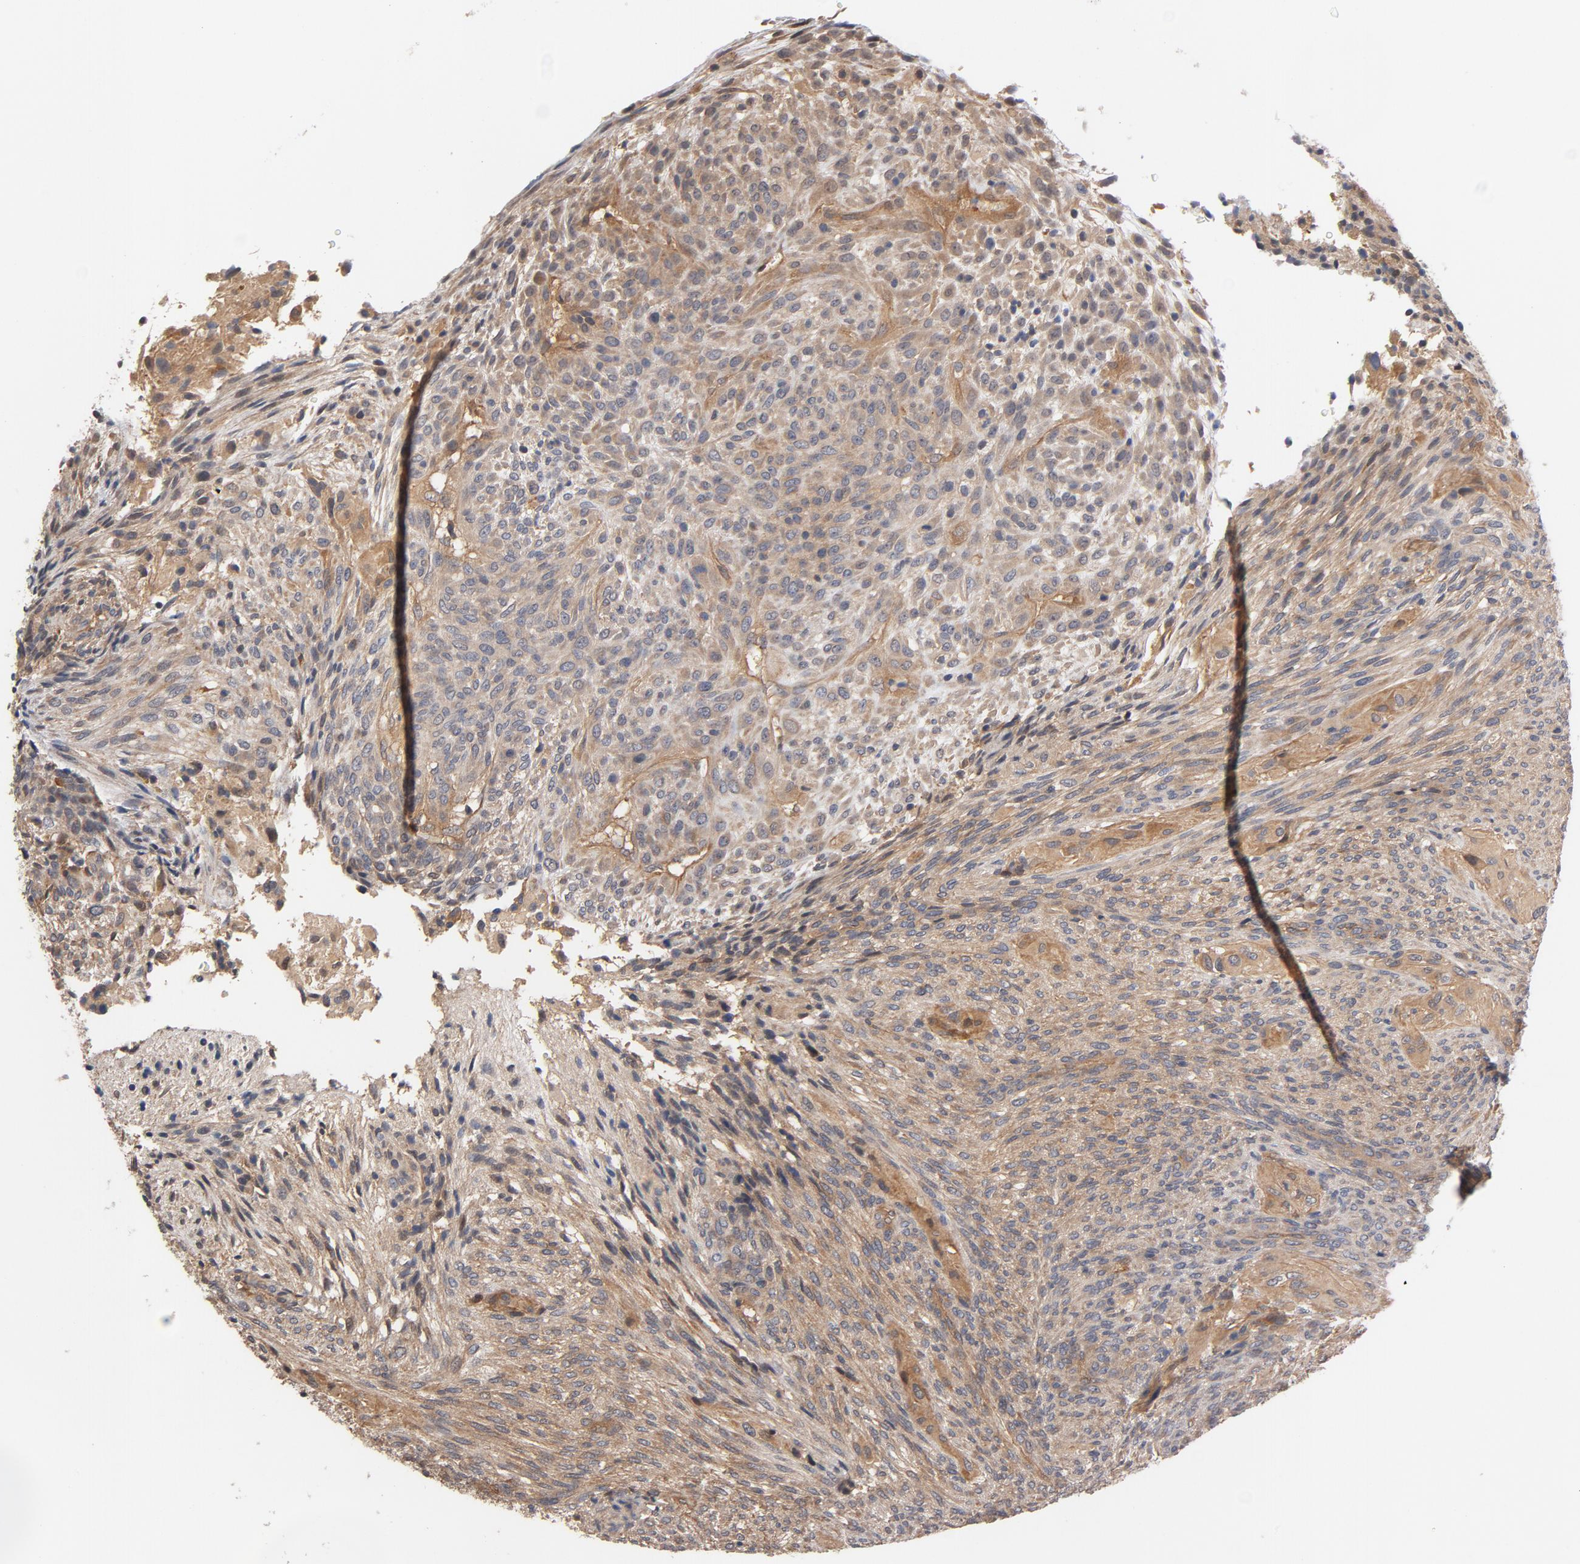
{"staining": {"intensity": "weak", "quantity": "25%-75%", "location": "cytoplasmic/membranous"}, "tissue": "glioma", "cell_type": "Tumor cells", "image_type": "cancer", "snomed": [{"axis": "morphology", "description": "Glioma, malignant, High grade"}, {"axis": "topography", "description": "Cerebral cortex"}], "caption": "IHC micrograph of neoplastic tissue: human malignant glioma (high-grade) stained using immunohistochemistry (IHC) demonstrates low levels of weak protein expression localized specifically in the cytoplasmic/membranous of tumor cells, appearing as a cytoplasmic/membranous brown color.", "gene": "PITPNM2", "patient": {"sex": "female", "age": 55}}